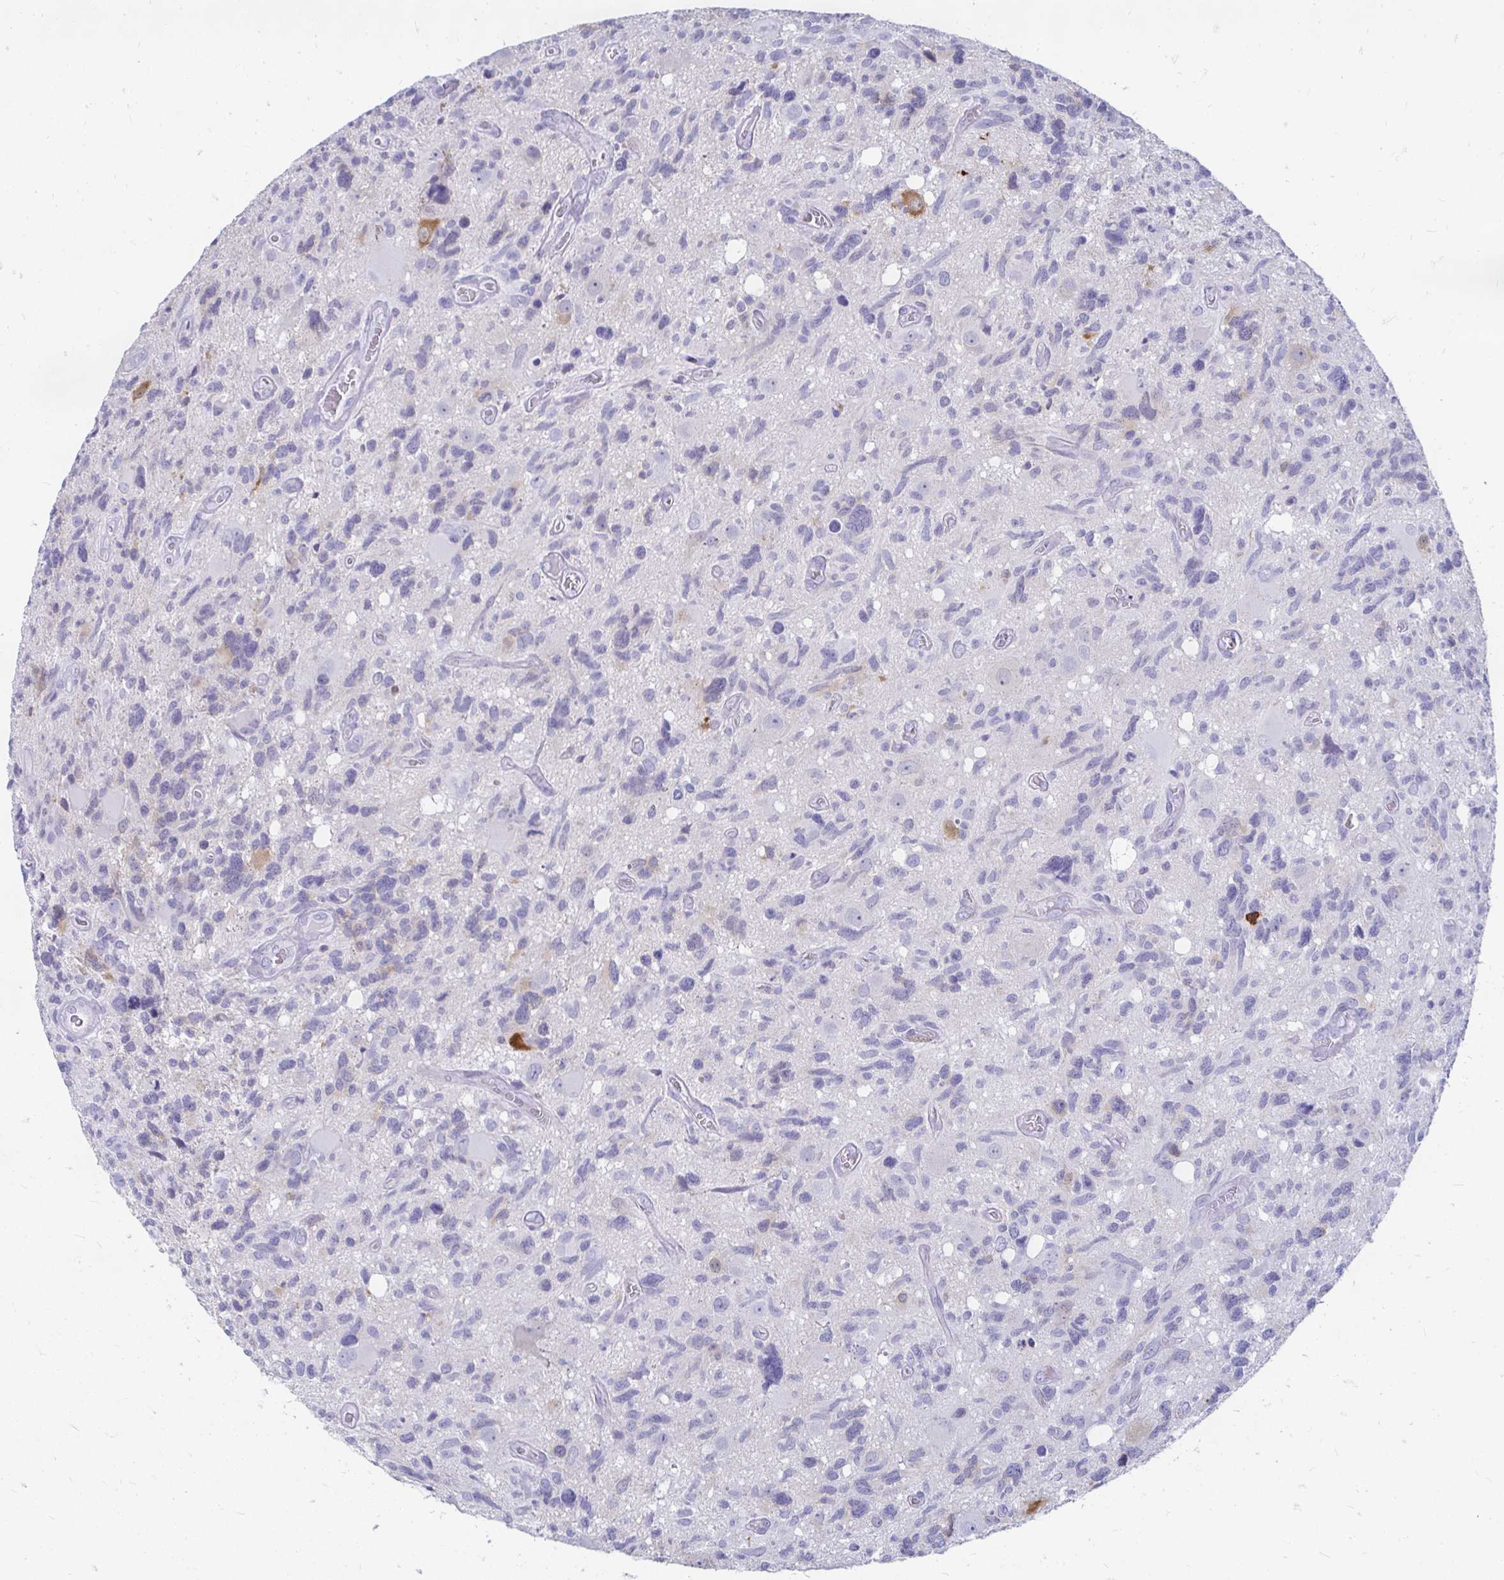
{"staining": {"intensity": "weak", "quantity": "<25%", "location": "cytoplasmic/membranous"}, "tissue": "glioma", "cell_type": "Tumor cells", "image_type": "cancer", "snomed": [{"axis": "morphology", "description": "Glioma, malignant, High grade"}, {"axis": "topography", "description": "Brain"}], "caption": "An image of malignant glioma (high-grade) stained for a protein reveals no brown staining in tumor cells. Brightfield microscopy of IHC stained with DAB (brown) and hematoxylin (blue), captured at high magnification.", "gene": "PEG10", "patient": {"sex": "male", "age": 49}}